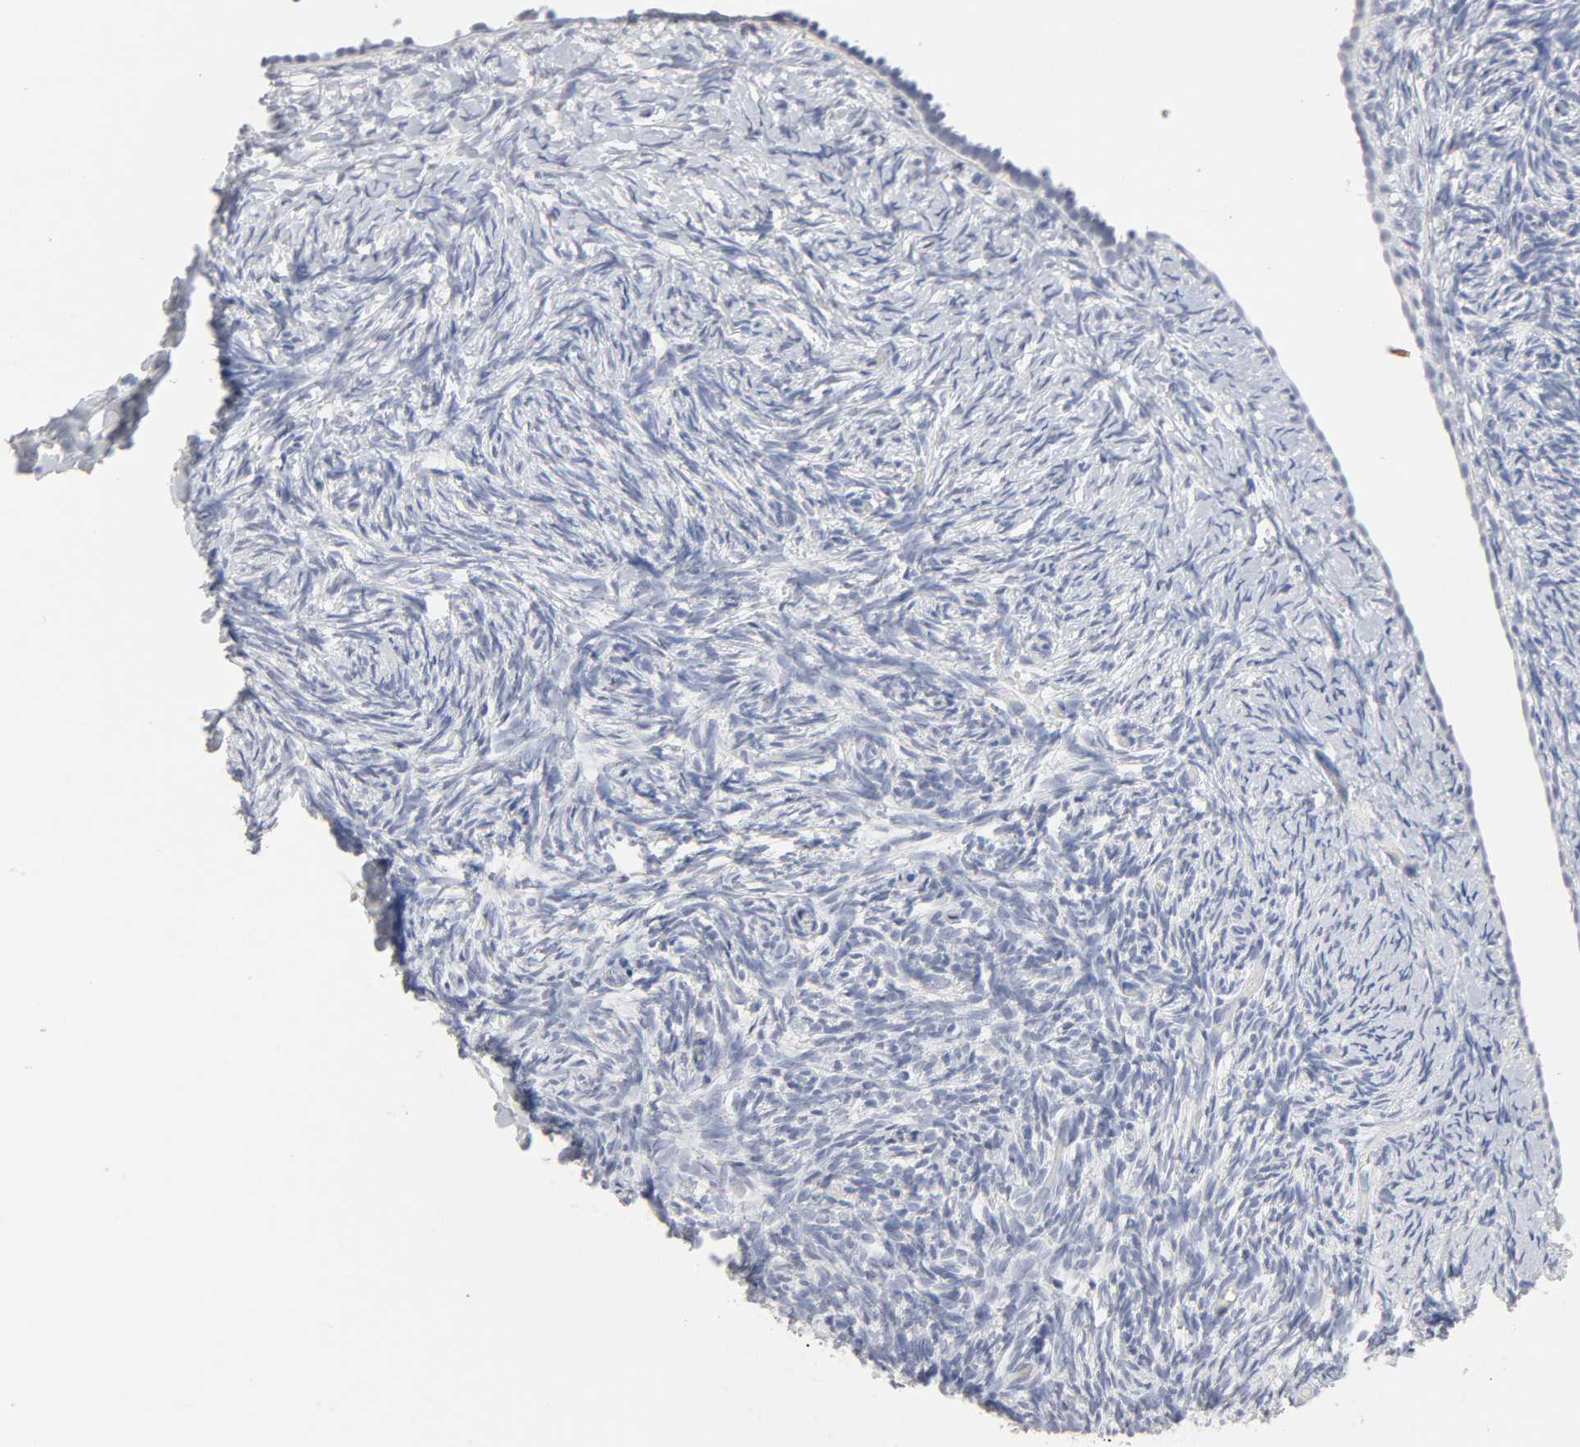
{"staining": {"intensity": "negative", "quantity": "none", "location": "none"}, "tissue": "ovary", "cell_type": "Ovarian stroma cells", "image_type": "normal", "snomed": [{"axis": "morphology", "description": "Normal tissue, NOS"}, {"axis": "topography", "description": "Ovary"}], "caption": "IHC of unremarkable ovary demonstrates no staining in ovarian stroma cells. The staining was performed using DAB to visualize the protein expression in brown, while the nuclei were stained in blue with hematoxylin (Magnification: 20x).", "gene": "SLCO1B3", "patient": {"sex": "female", "age": 60}}